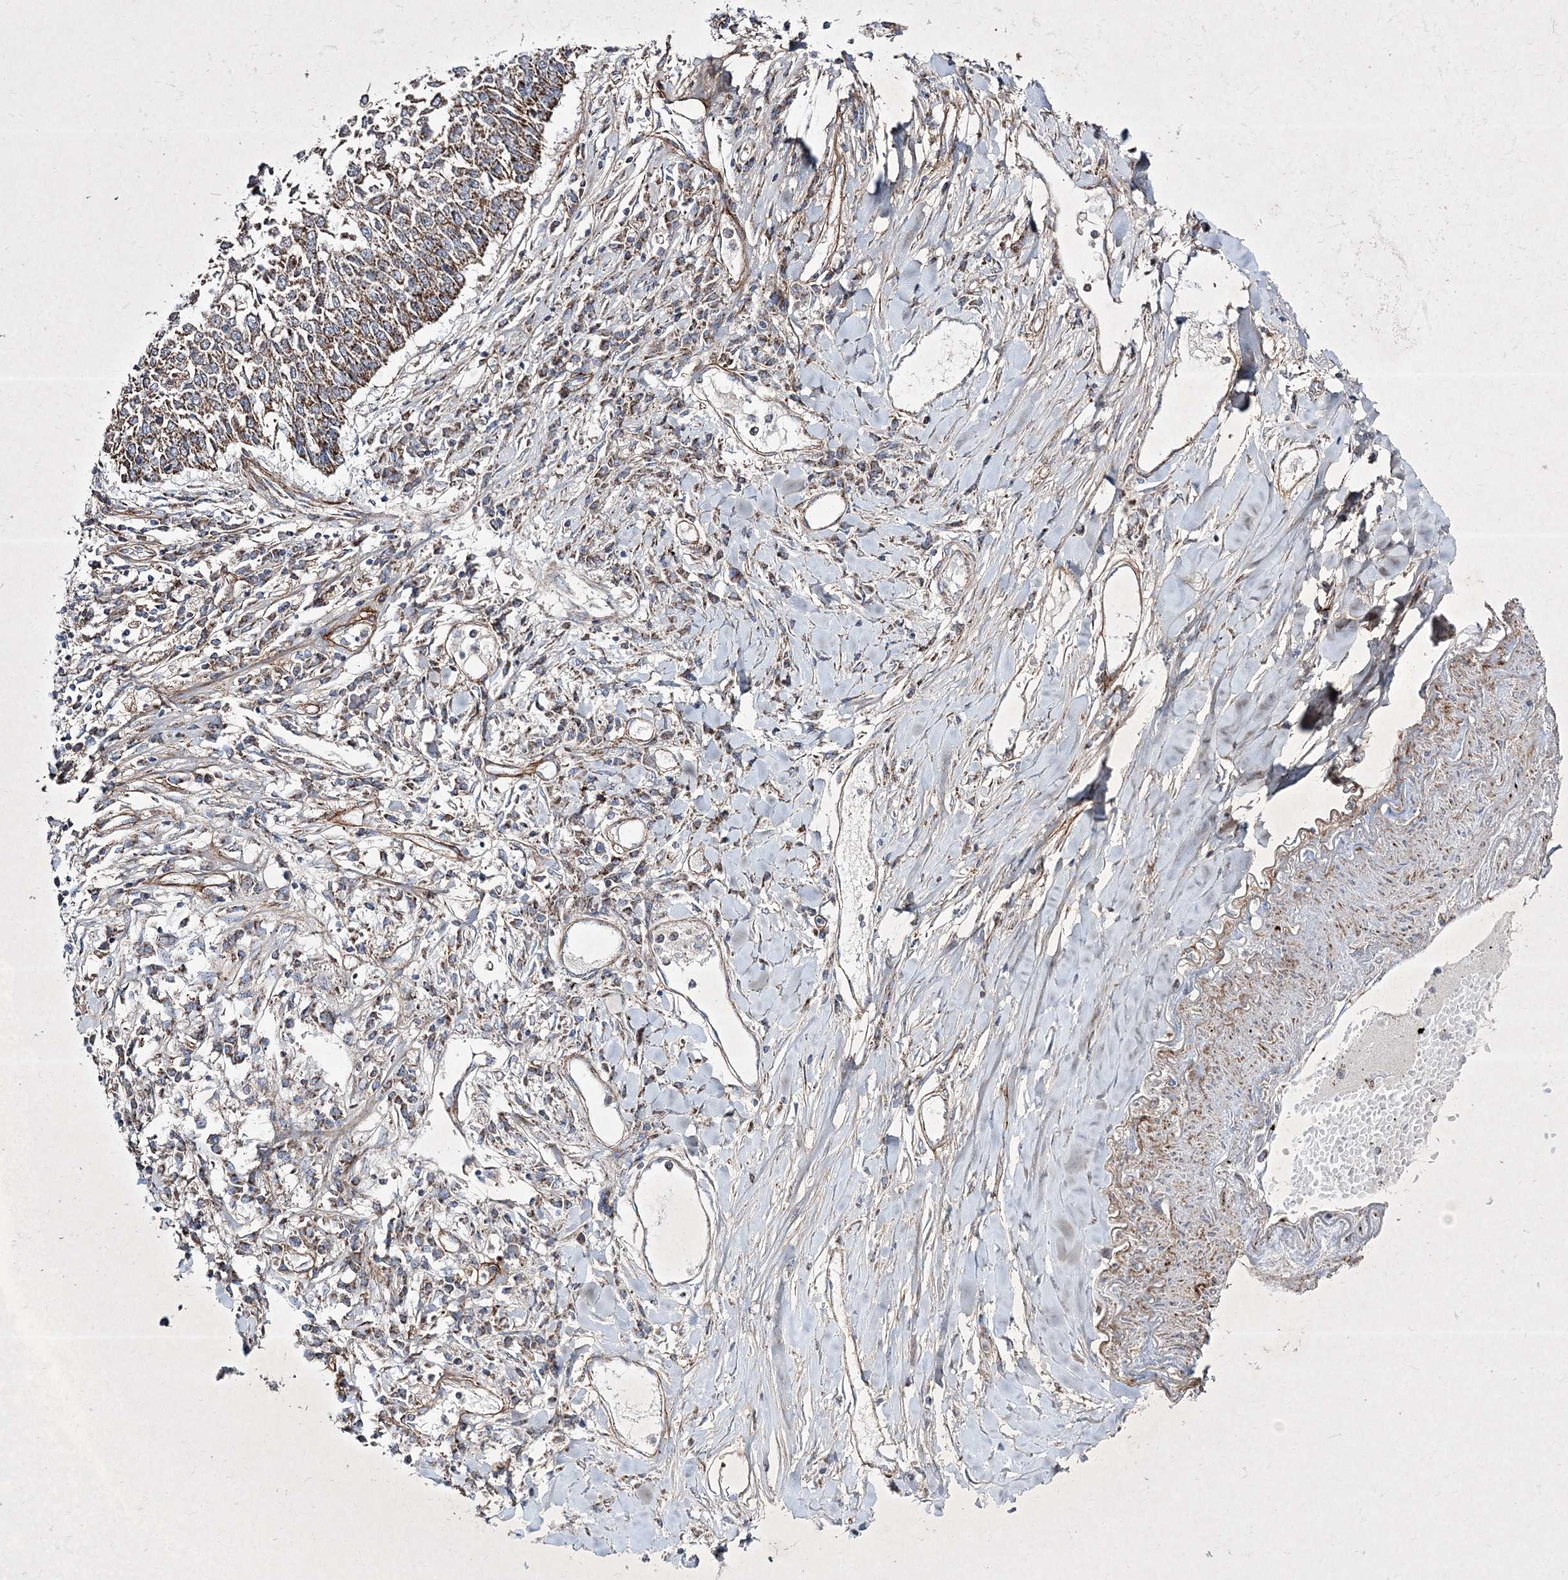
{"staining": {"intensity": "moderate", "quantity": ">75%", "location": "cytoplasmic/membranous"}, "tissue": "lung cancer", "cell_type": "Tumor cells", "image_type": "cancer", "snomed": [{"axis": "morphology", "description": "Normal tissue, NOS"}, {"axis": "morphology", "description": "Squamous cell carcinoma, NOS"}, {"axis": "topography", "description": "Cartilage tissue"}, {"axis": "topography", "description": "Bronchus"}, {"axis": "topography", "description": "Lung"}, {"axis": "topography", "description": "Peripheral nerve tissue"}], "caption": "The histopathology image reveals a brown stain indicating the presence of a protein in the cytoplasmic/membranous of tumor cells in lung squamous cell carcinoma.", "gene": "RICTOR", "patient": {"sex": "female", "age": 49}}